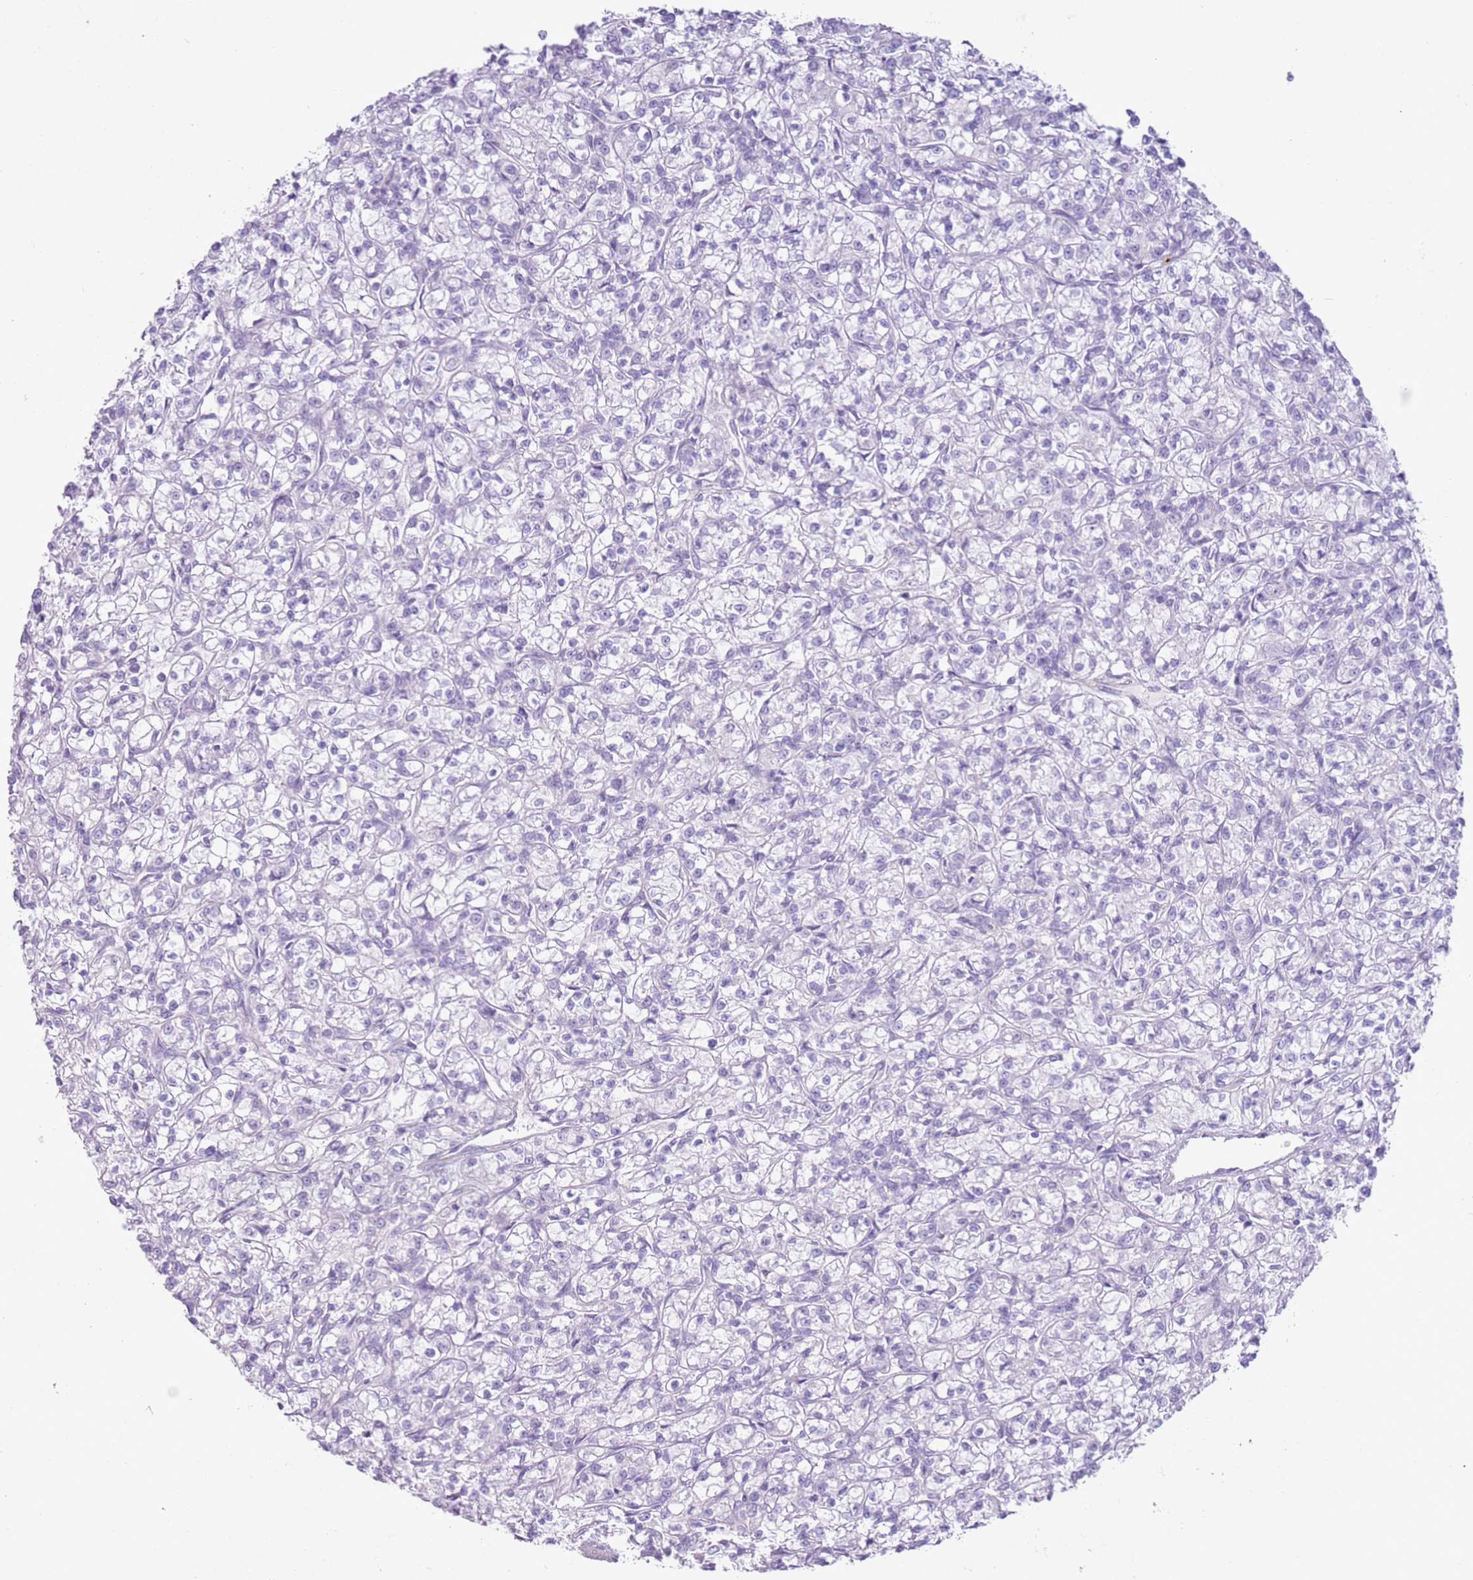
{"staining": {"intensity": "negative", "quantity": "none", "location": "none"}, "tissue": "renal cancer", "cell_type": "Tumor cells", "image_type": "cancer", "snomed": [{"axis": "morphology", "description": "Adenocarcinoma, NOS"}, {"axis": "topography", "description": "Kidney"}], "caption": "Tumor cells are negative for brown protein staining in renal cancer.", "gene": "ZNF239", "patient": {"sex": "female", "age": 59}}